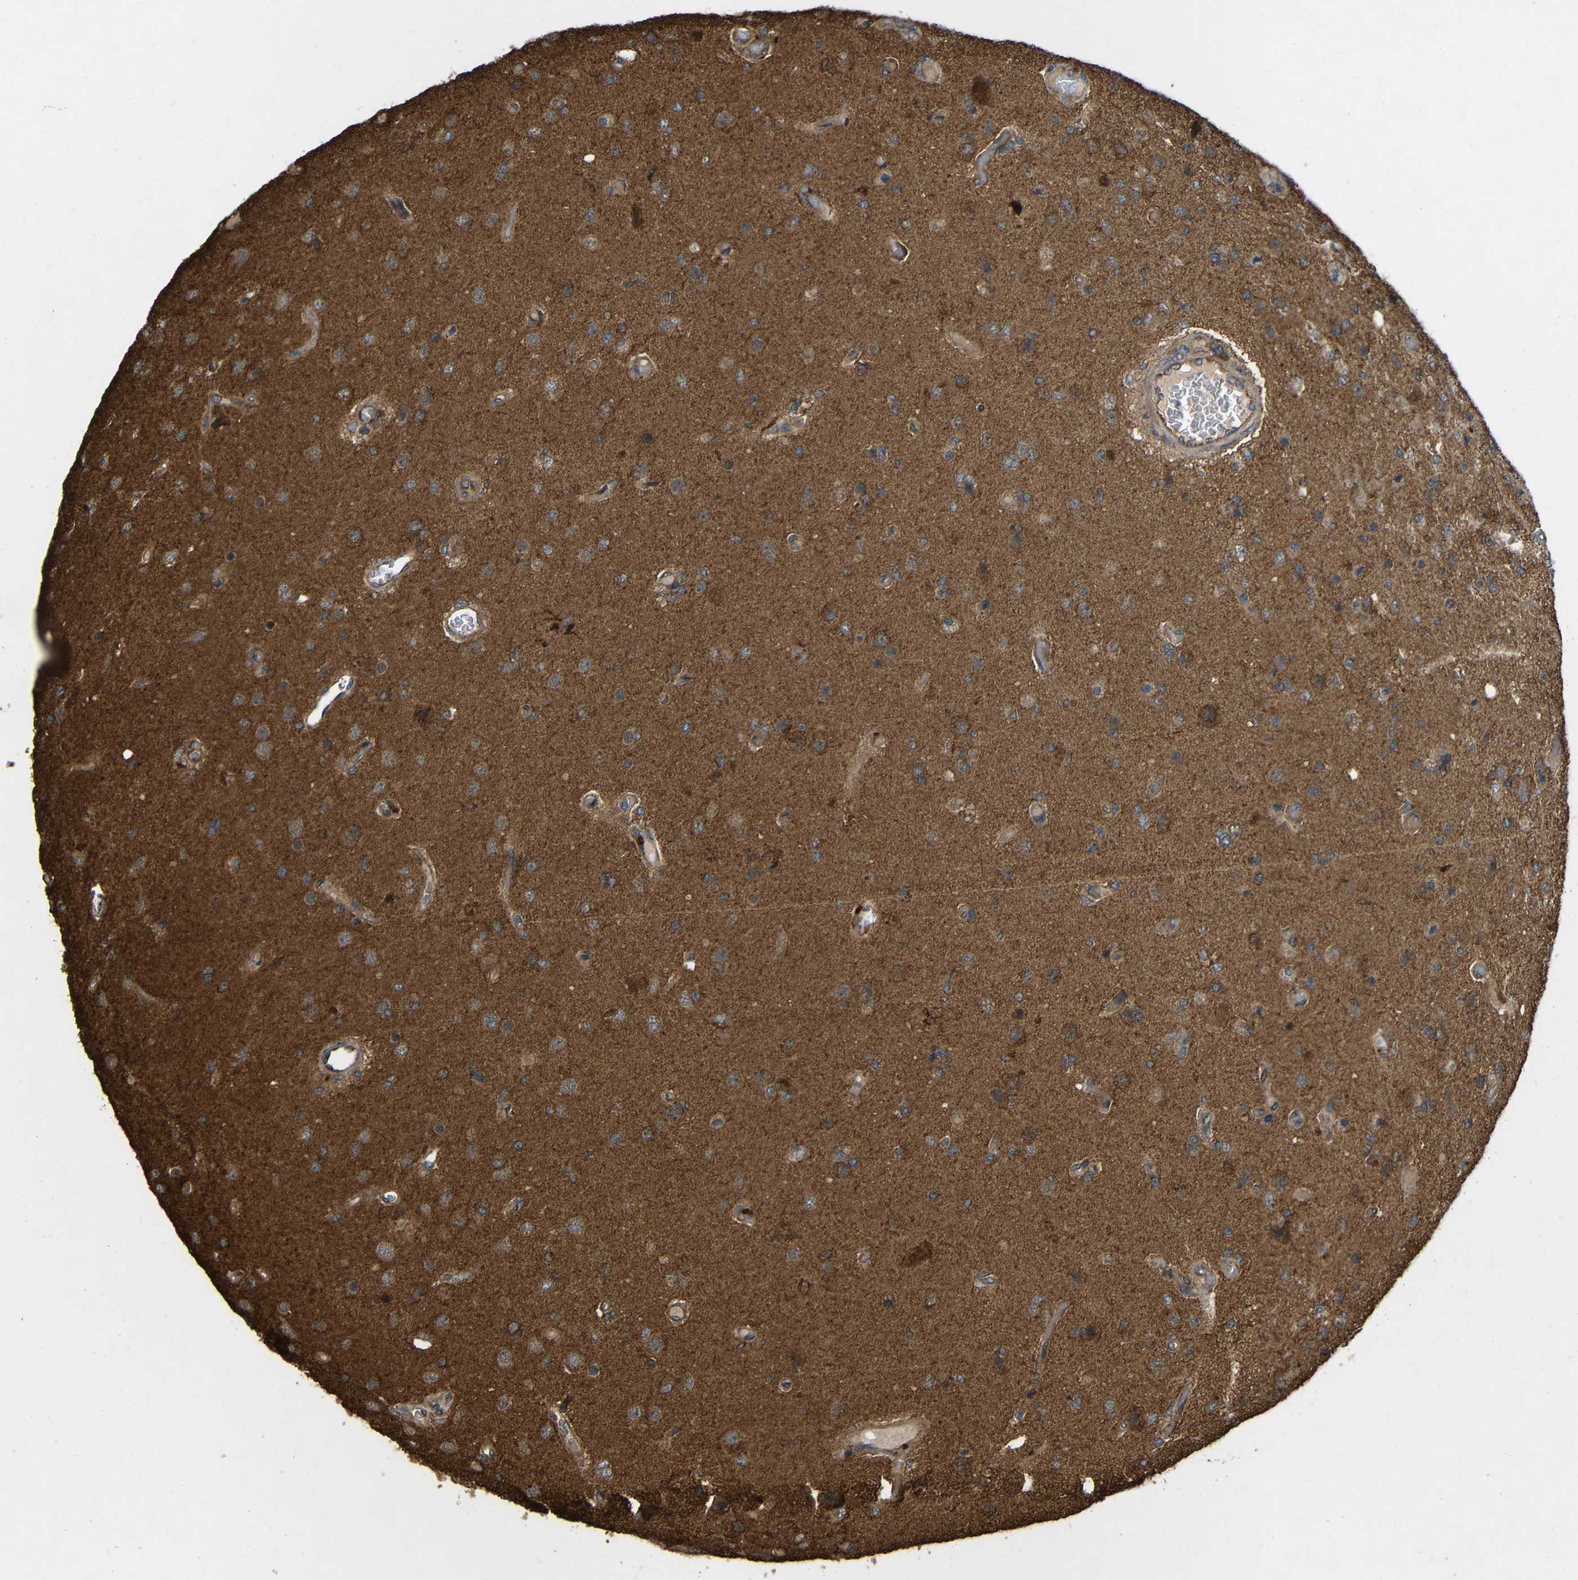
{"staining": {"intensity": "weak", "quantity": ">75%", "location": "cytoplasmic/membranous"}, "tissue": "glioma", "cell_type": "Tumor cells", "image_type": "cancer", "snomed": [{"axis": "morphology", "description": "Normal tissue, NOS"}, {"axis": "morphology", "description": "Glioma, malignant, High grade"}, {"axis": "topography", "description": "Cerebral cortex"}], "caption": "A histopathology image of human glioma stained for a protein exhibits weak cytoplasmic/membranous brown staining in tumor cells.", "gene": "C1GALT1", "patient": {"sex": "male", "age": 77}}